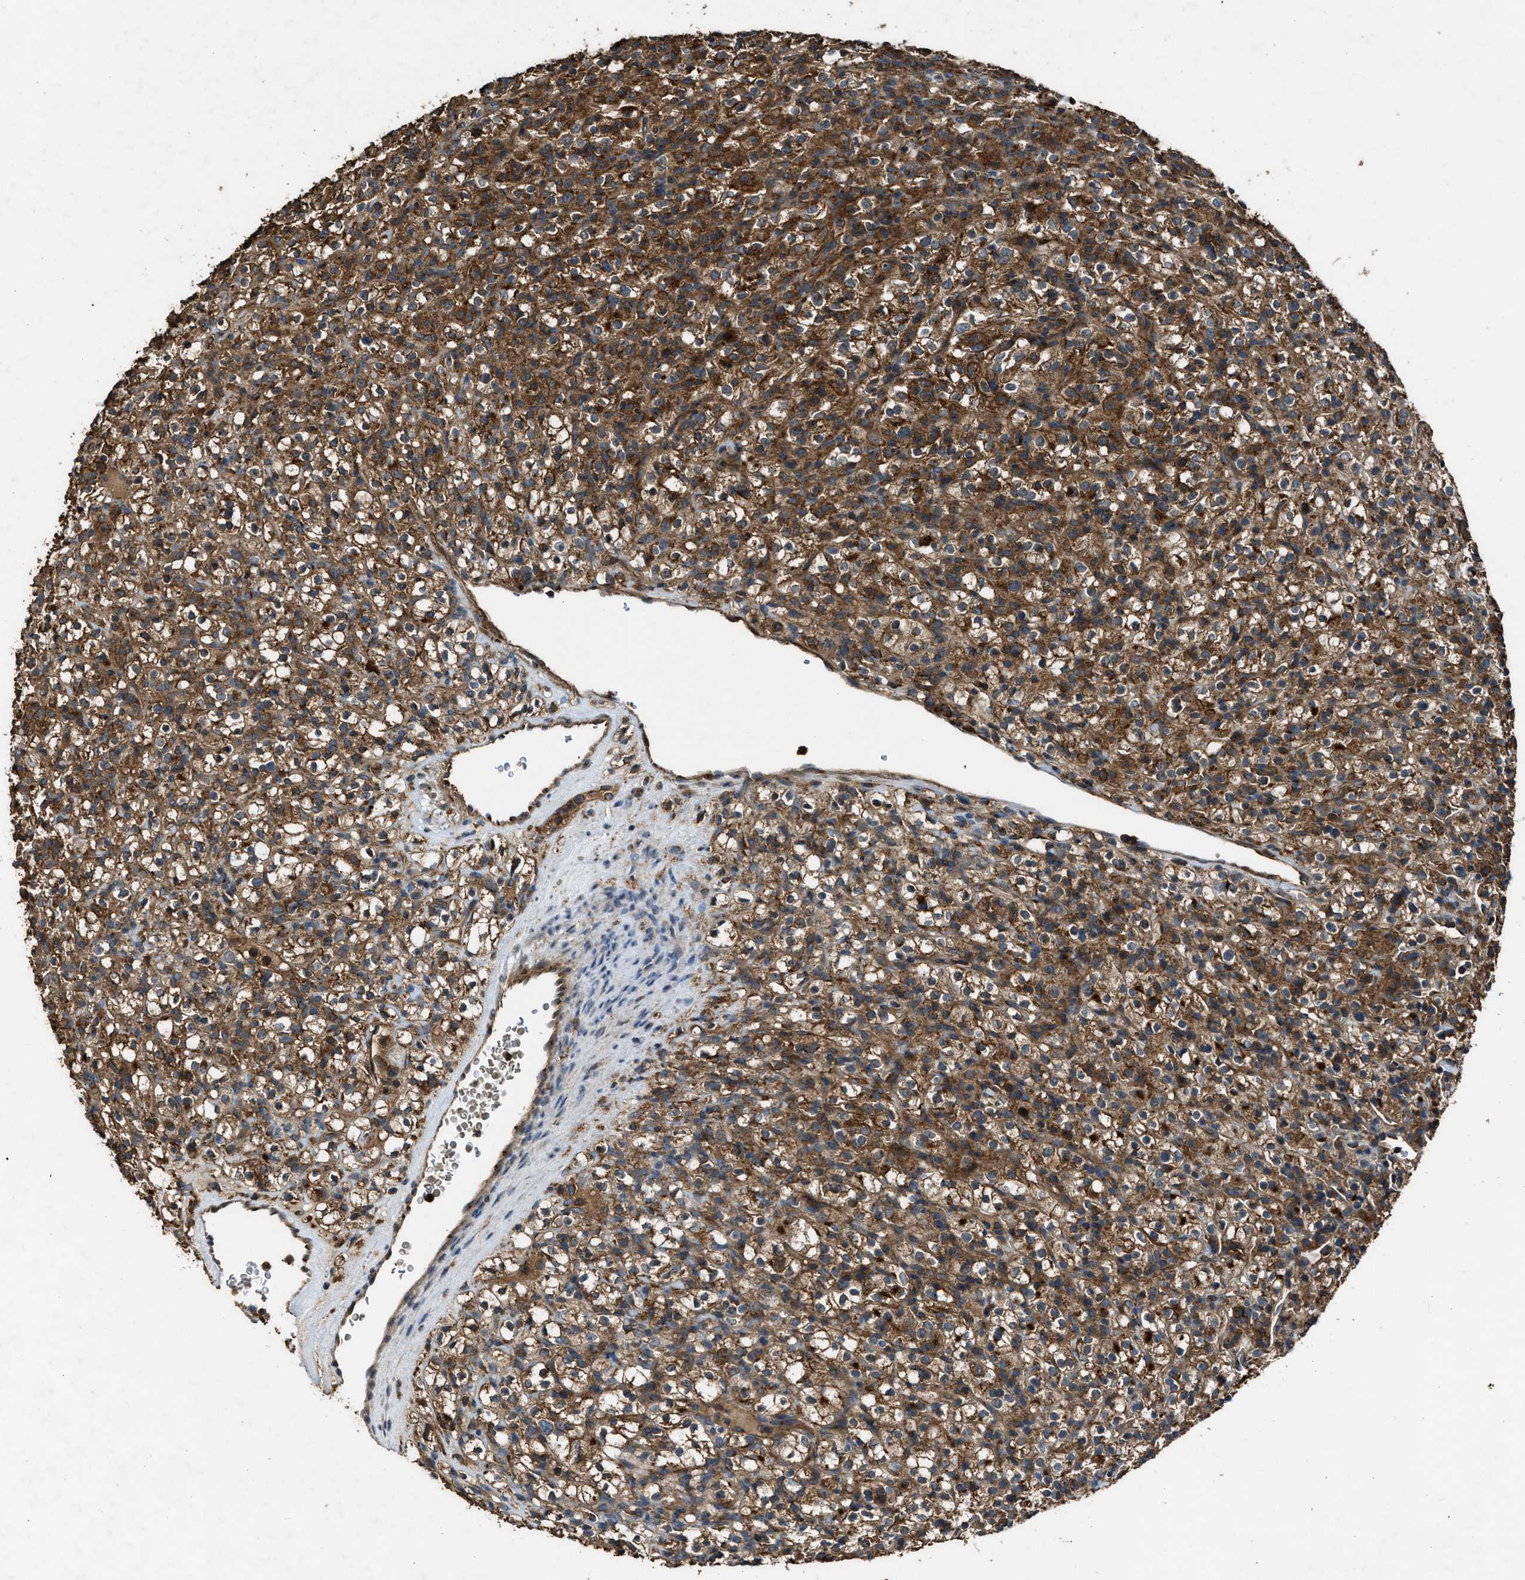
{"staining": {"intensity": "strong", "quantity": ">75%", "location": "cytoplasmic/membranous"}, "tissue": "renal cancer", "cell_type": "Tumor cells", "image_type": "cancer", "snomed": [{"axis": "morphology", "description": "Normal tissue, NOS"}, {"axis": "morphology", "description": "Adenocarcinoma, NOS"}, {"axis": "topography", "description": "Kidney"}], "caption": "Protein staining by immunohistochemistry exhibits strong cytoplasmic/membranous expression in about >75% of tumor cells in renal cancer.", "gene": "MAP3K8", "patient": {"sex": "female", "age": 72}}